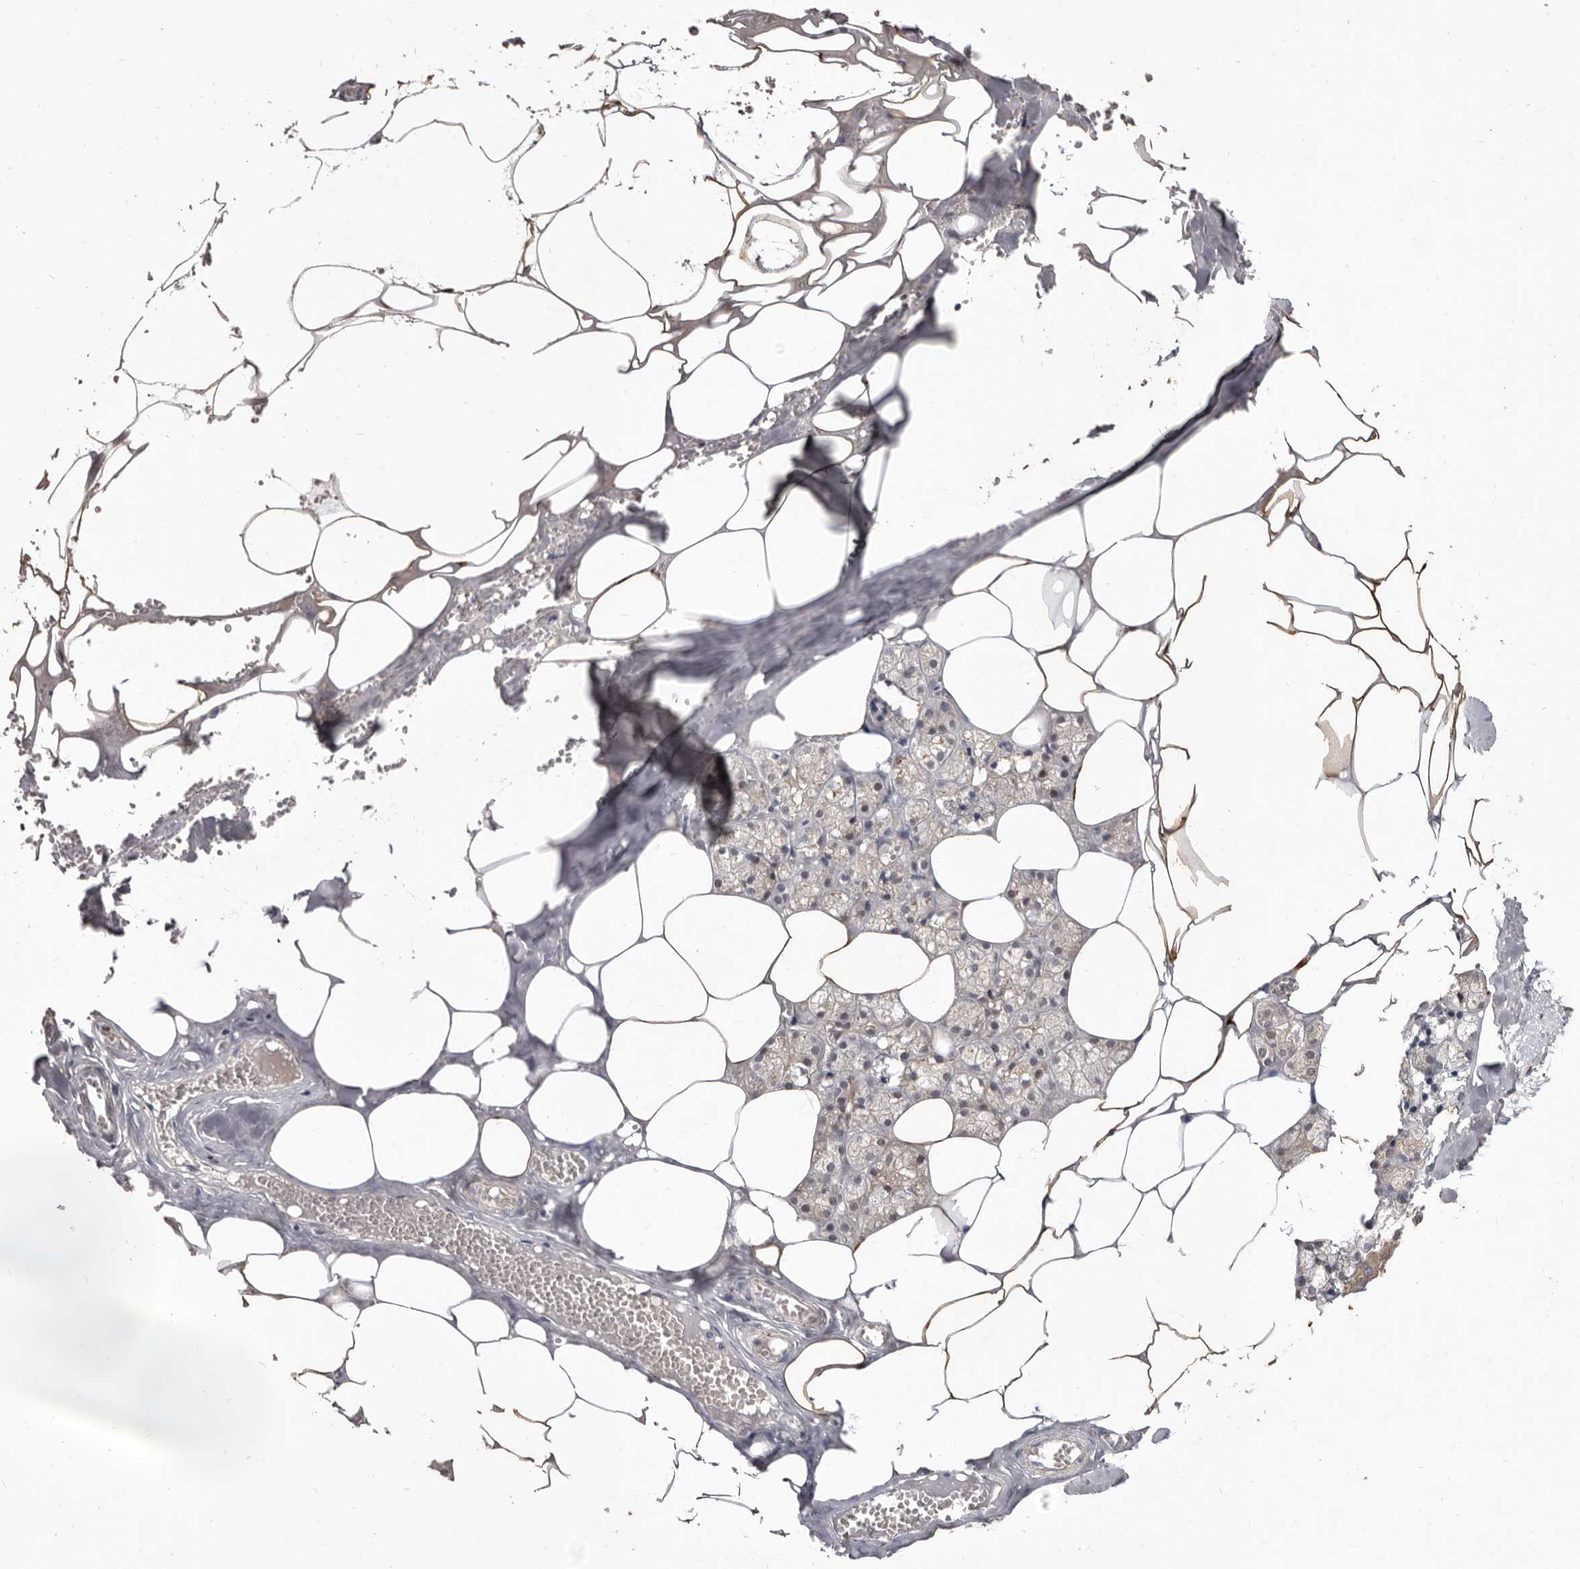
{"staining": {"intensity": "weak", "quantity": "25%-75%", "location": "cytoplasmic/membranous"}, "tissue": "salivary gland", "cell_type": "Glandular cells", "image_type": "normal", "snomed": [{"axis": "morphology", "description": "Normal tissue, NOS"}, {"axis": "topography", "description": "Salivary gland"}], "caption": "IHC micrograph of normal salivary gland stained for a protein (brown), which shows low levels of weak cytoplasmic/membranous expression in approximately 25%-75% of glandular cells.", "gene": "INAVA", "patient": {"sex": "male", "age": 62}}